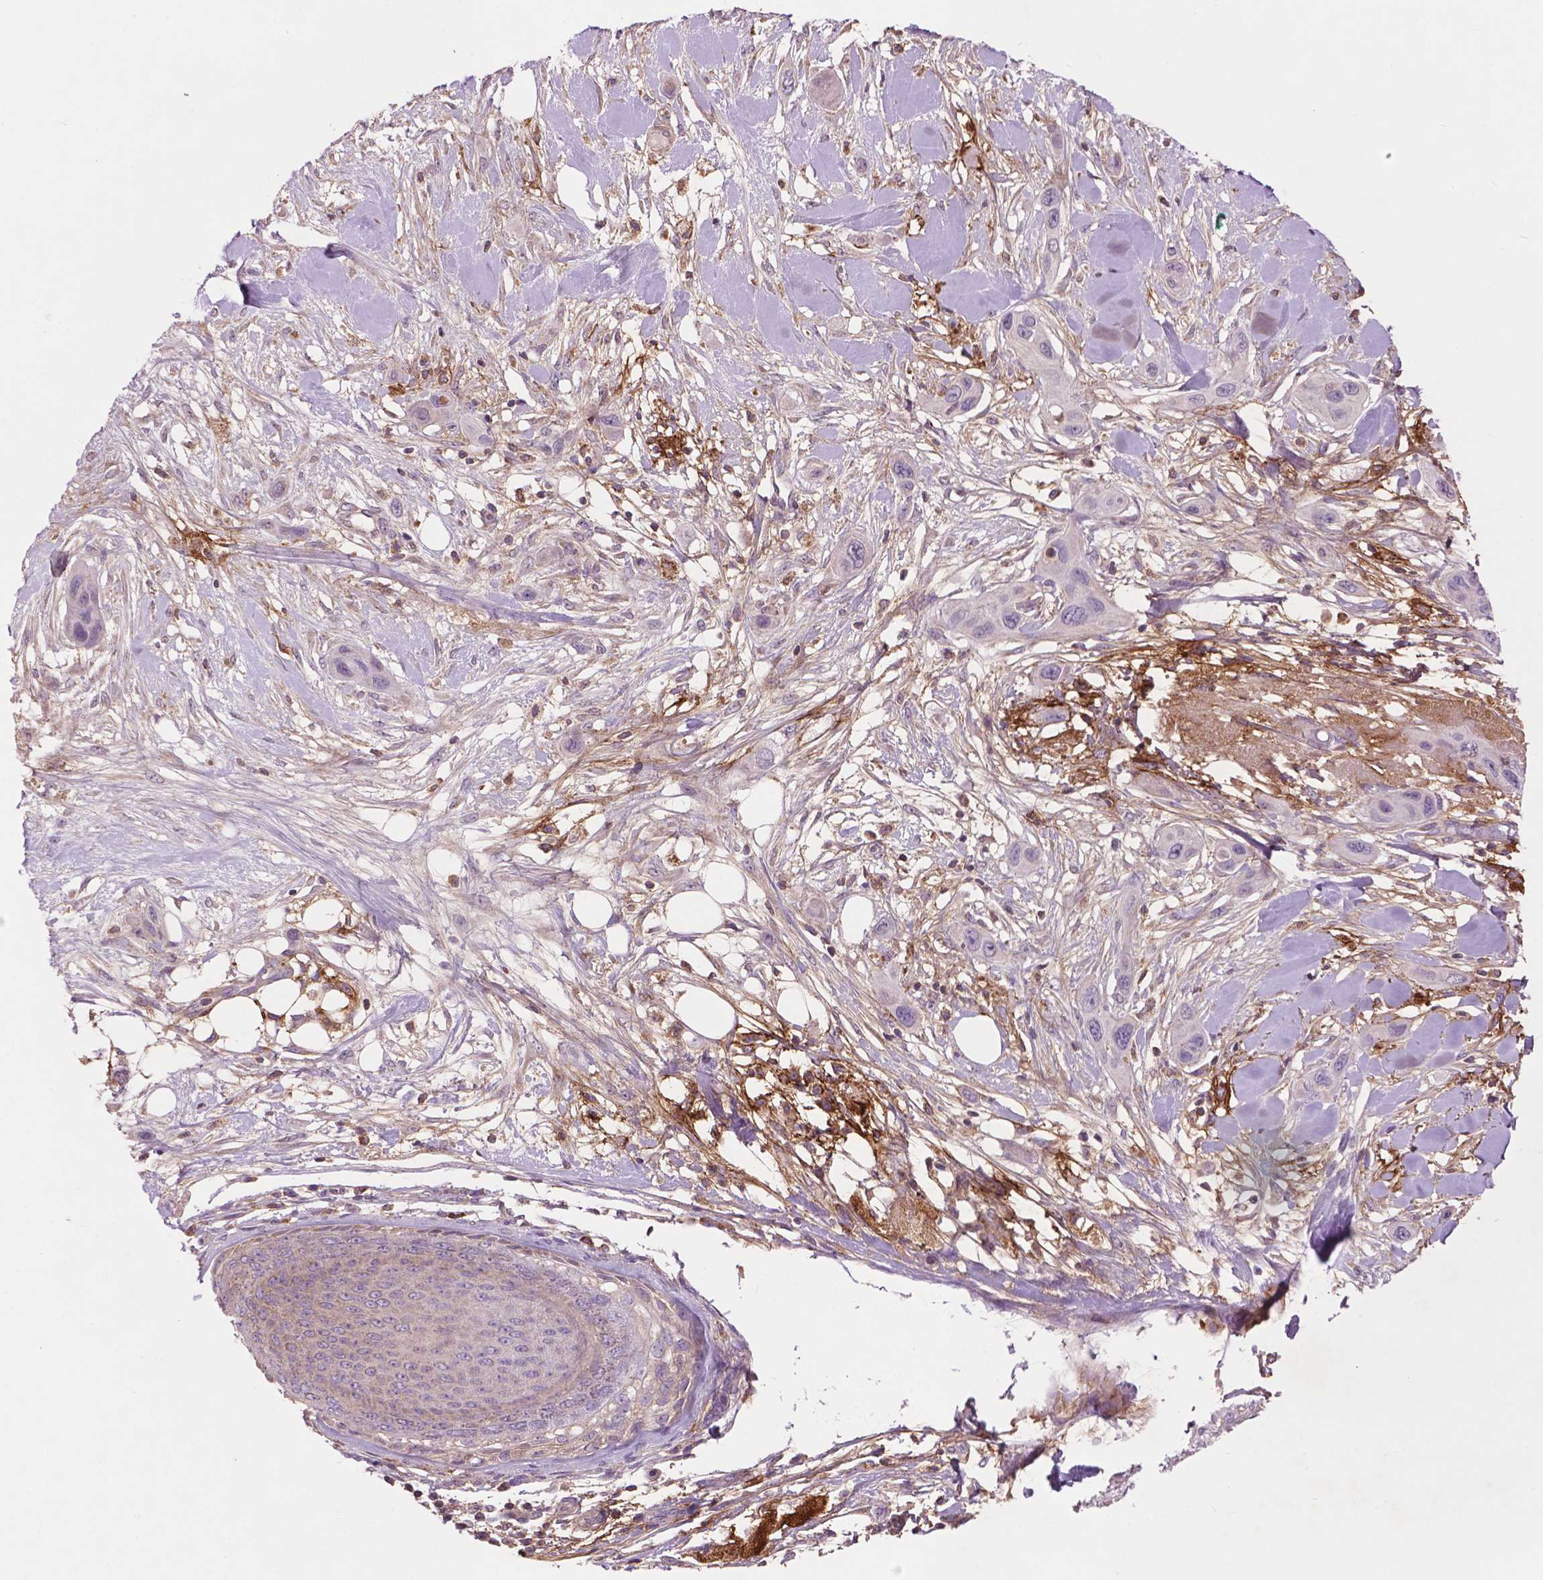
{"staining": {"intensity": "negative", "quantity": "none", "location": "none"}, "tissue": "skin cancer", "cell_type": "Tumor cells", "image_type": "cancer", "snomed": [{"axis": "morphology", "description": "Squamous cell carcinoma, NOS"}, {"axis": "topography", "description": "Skin"}], "caption": "Immunohistochemical staining of skin cancer (squamous cell carcinoma) displays no significant positivity in tumor cells. Nuclei are stained in blue.", "gene": "LRRC3C", "patient": {"sex": "male", "age": 79}}